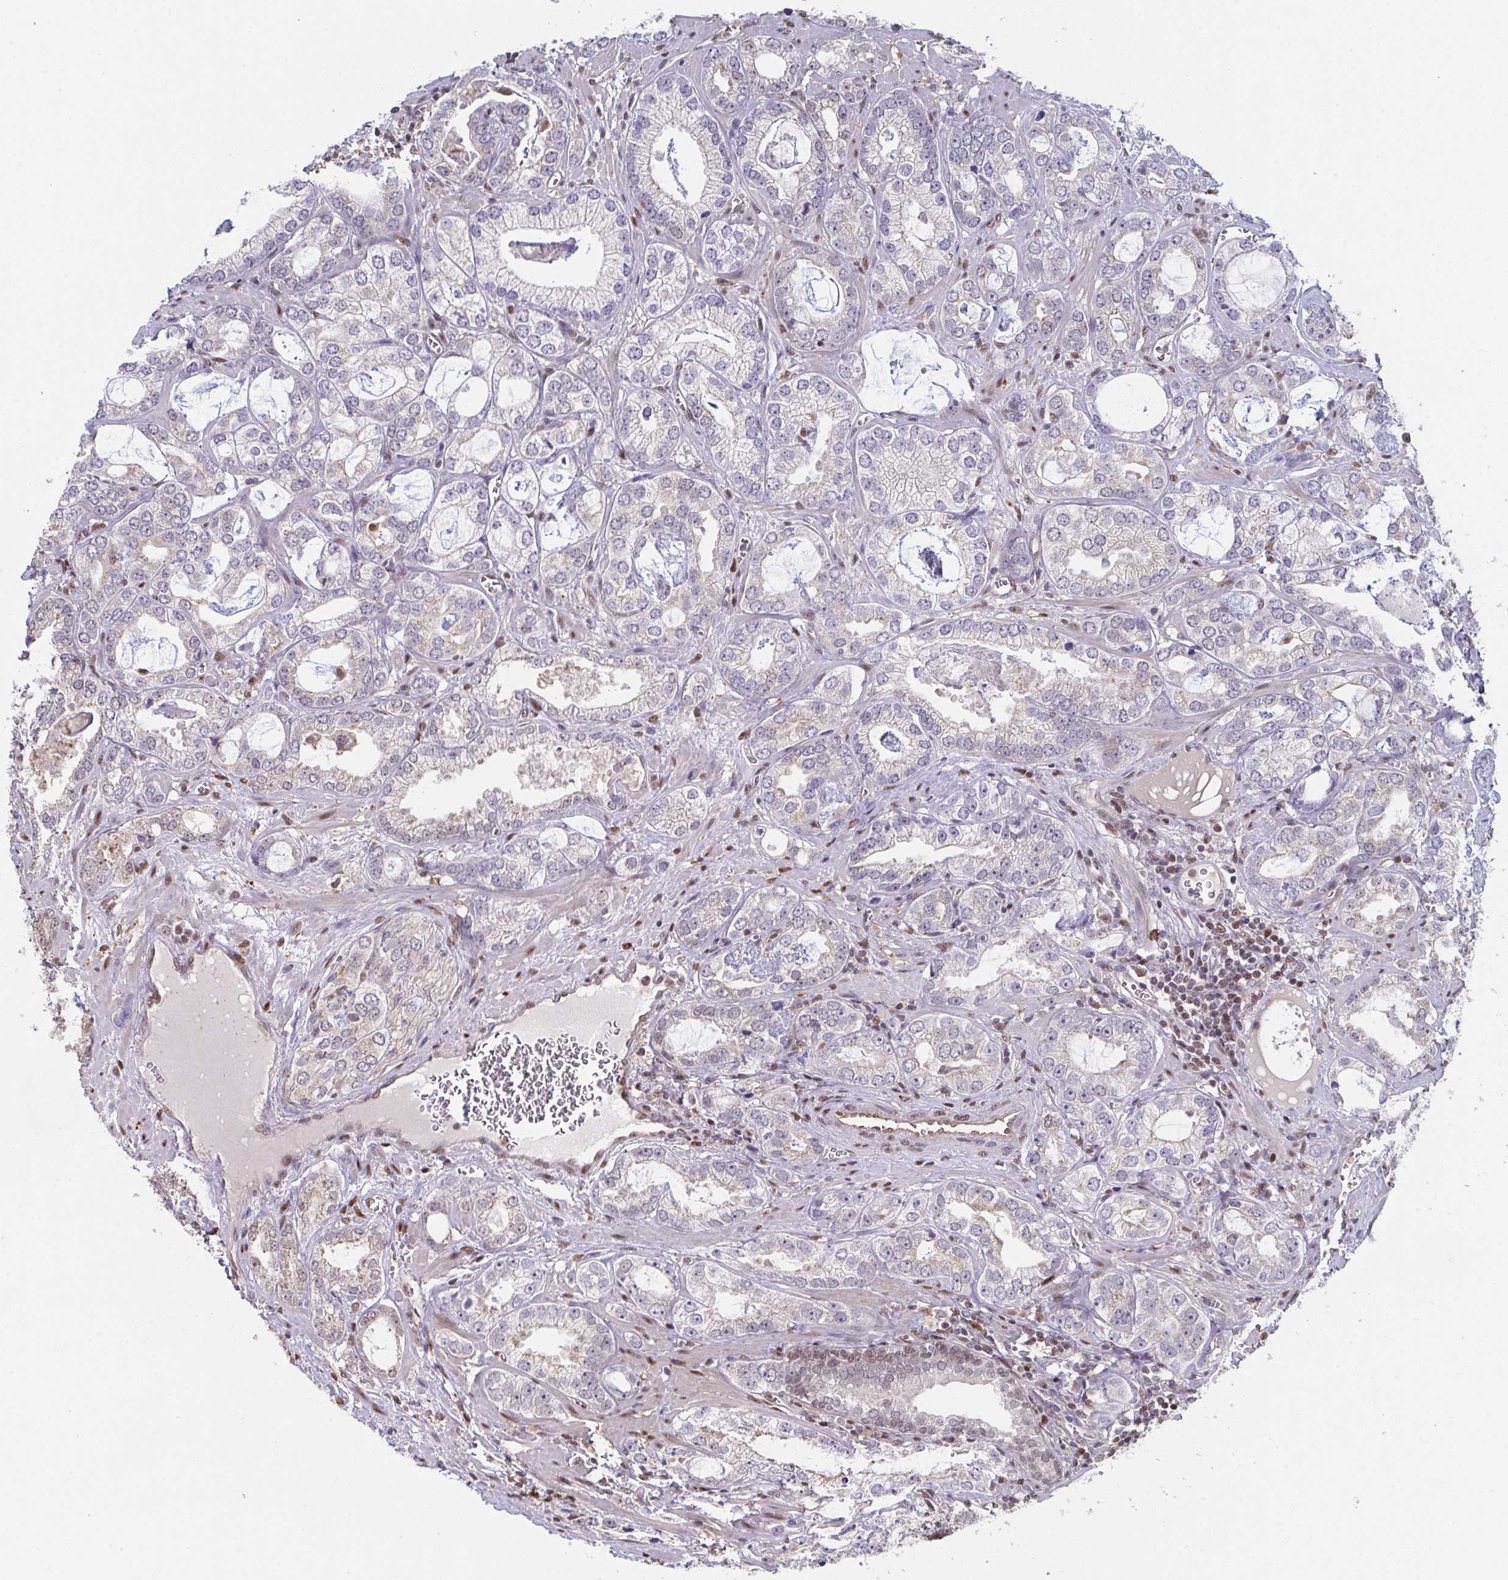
{"staining": {"intensity": "negative", "quantity": "none", "location": "none"}, "tissue": "prostate cancer", "cell_type": "Tumor cells", "image_type": "cancer", "snomed": [{"axis": "morphology", "description": "Adenocarcinoma, Medium grade"}, {"axis": "topography", "description": "Prostate"}], "caption": "Adenocarcinoma (medium-grade) (prostate) was stained to show a protein in brown. There is no significant staining in tumor cells.", "gene": "ACD", "patient": {"sex": "male", "age": 57}}